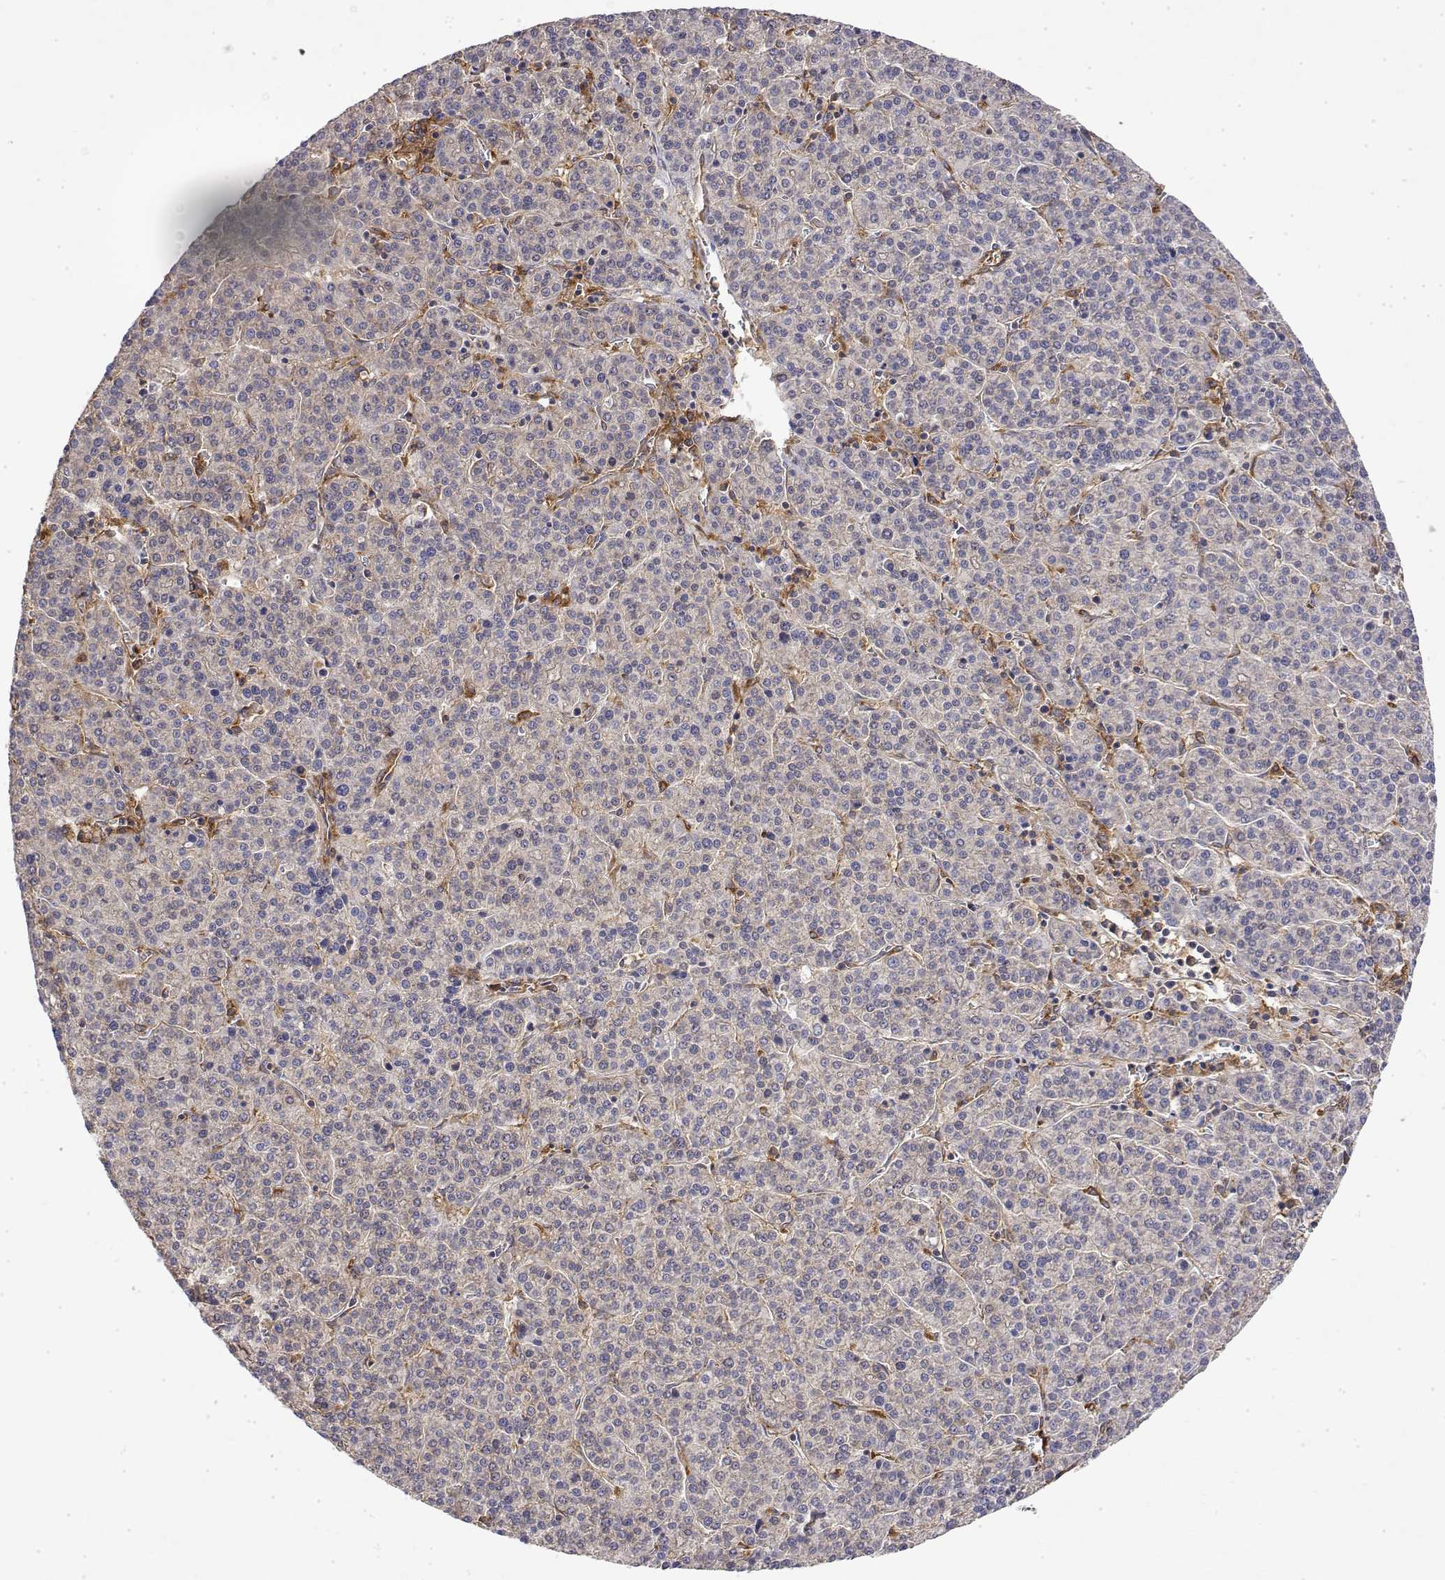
{"staining": {"intensity": "negative", "quantity": "none", "location": "none"}, "tissue": "liver cancer", "cell_type": "Tumor cells", "image_type": "cancer", "snomed": [{"axis": "morphology", "description": "Carcinoma, Hepatocellular, NOS"}, {"axis": "topography", "description": "Liver"}], "caption": "Tumor cells show no significant staining in liver hepatocellular carcinoma.", "gene": "PACSIN2", "patient": {"sex": "female", "age": 58}}